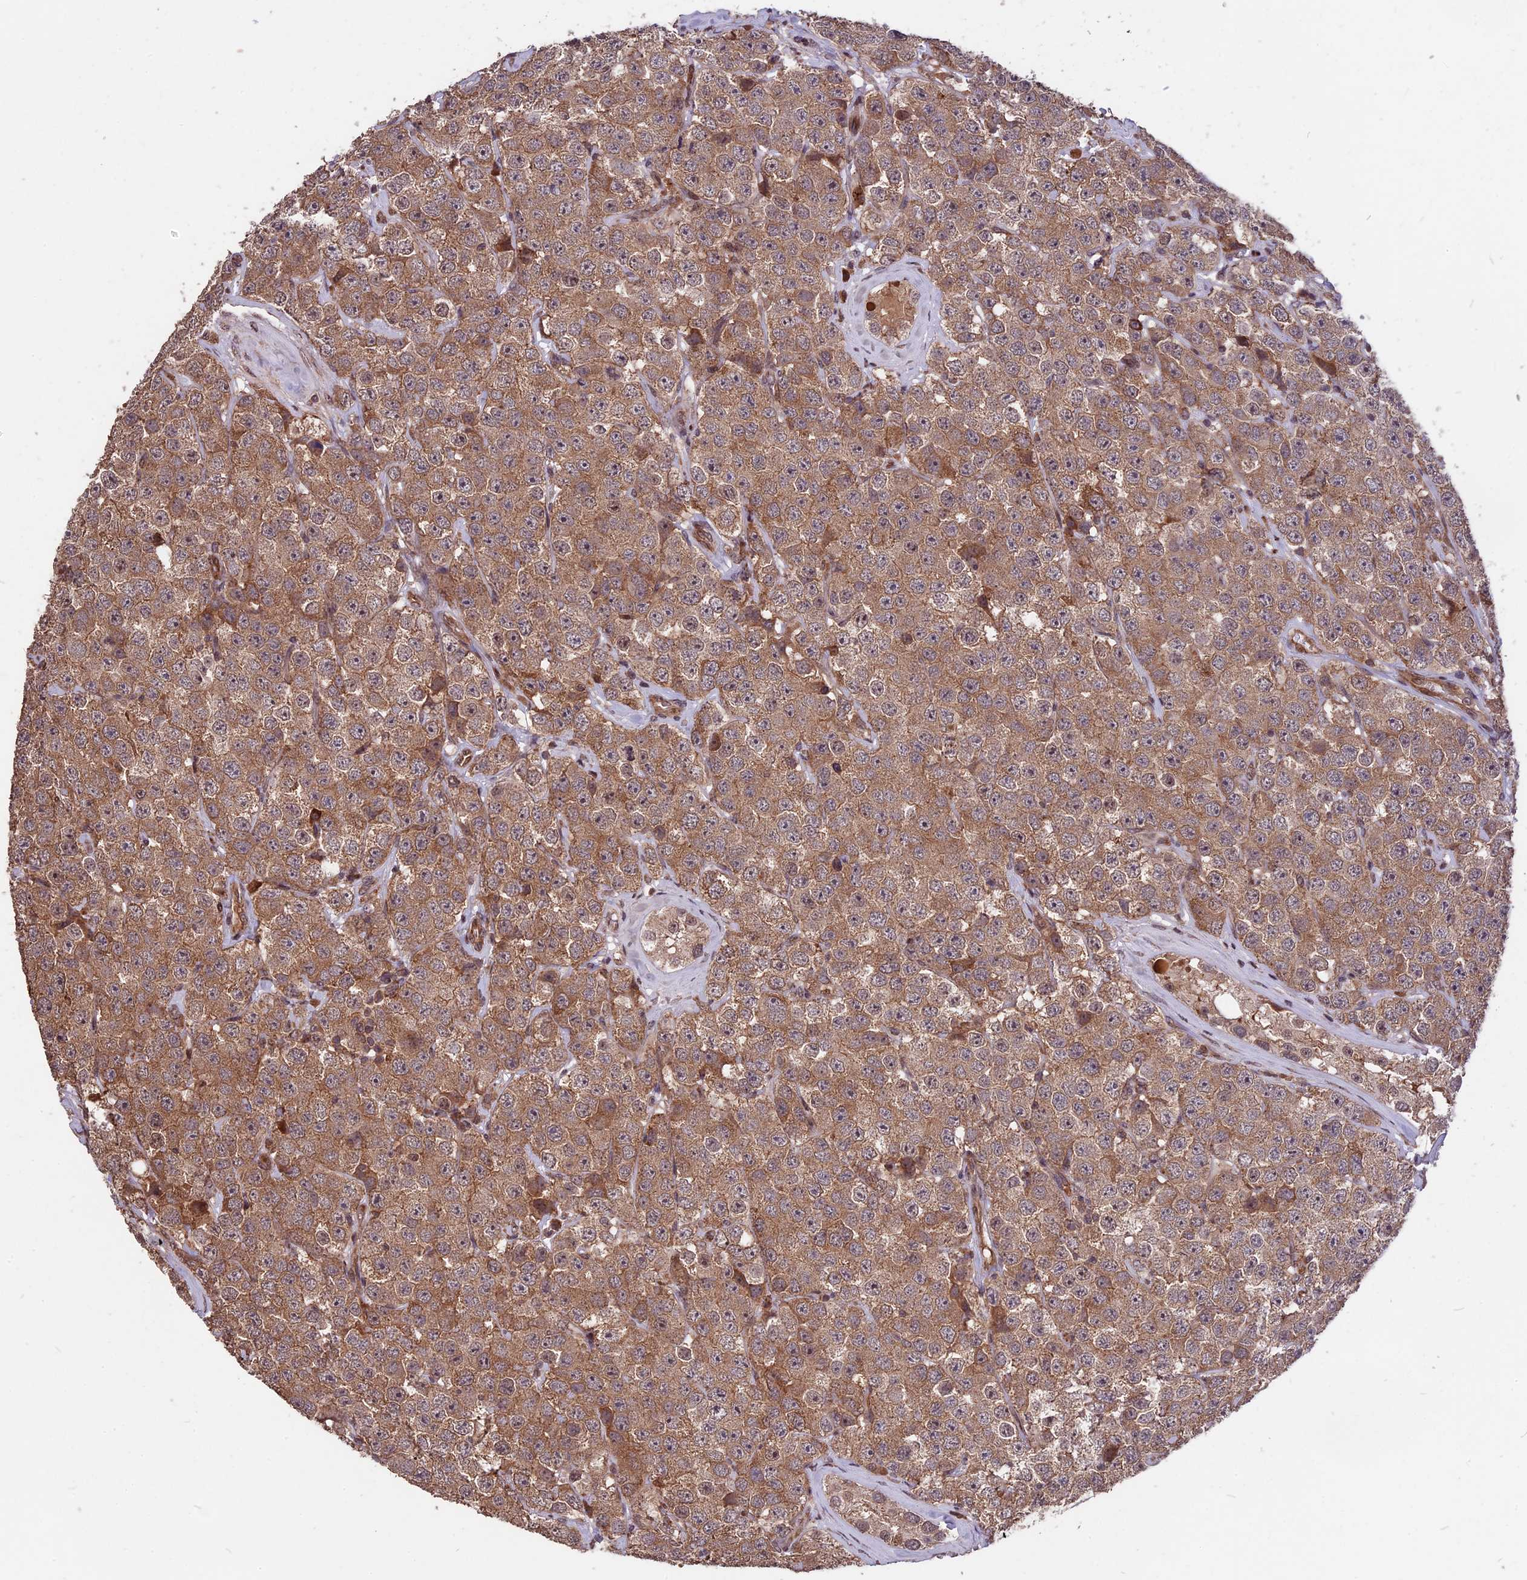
{"staining": {"intensity": "moderate", "quantity": ">75%", "location": "cytoplasmic/membranous"}, "tissue": "testis cancer", "cell_type": "Tumor cells", "image_type": "cancer", "snomed": [{"axis": "morphology", "description": "Seminoma, NOS"}, {"axis": "topography", "description": "Testis"}], "caption": "Immunohistochemistry (IHC) histopathology image of neoplastic tissue: human testis seminoma stained using immunohistochemistry displays medium levels of moderate protein expression localized specifically in the cytoplasmic/membranous of tumor cells, appearing as a cytoplasmic/membranous brown color.", "gene": "ZNF598", "patient": {"sex": "male", "age": 28}}